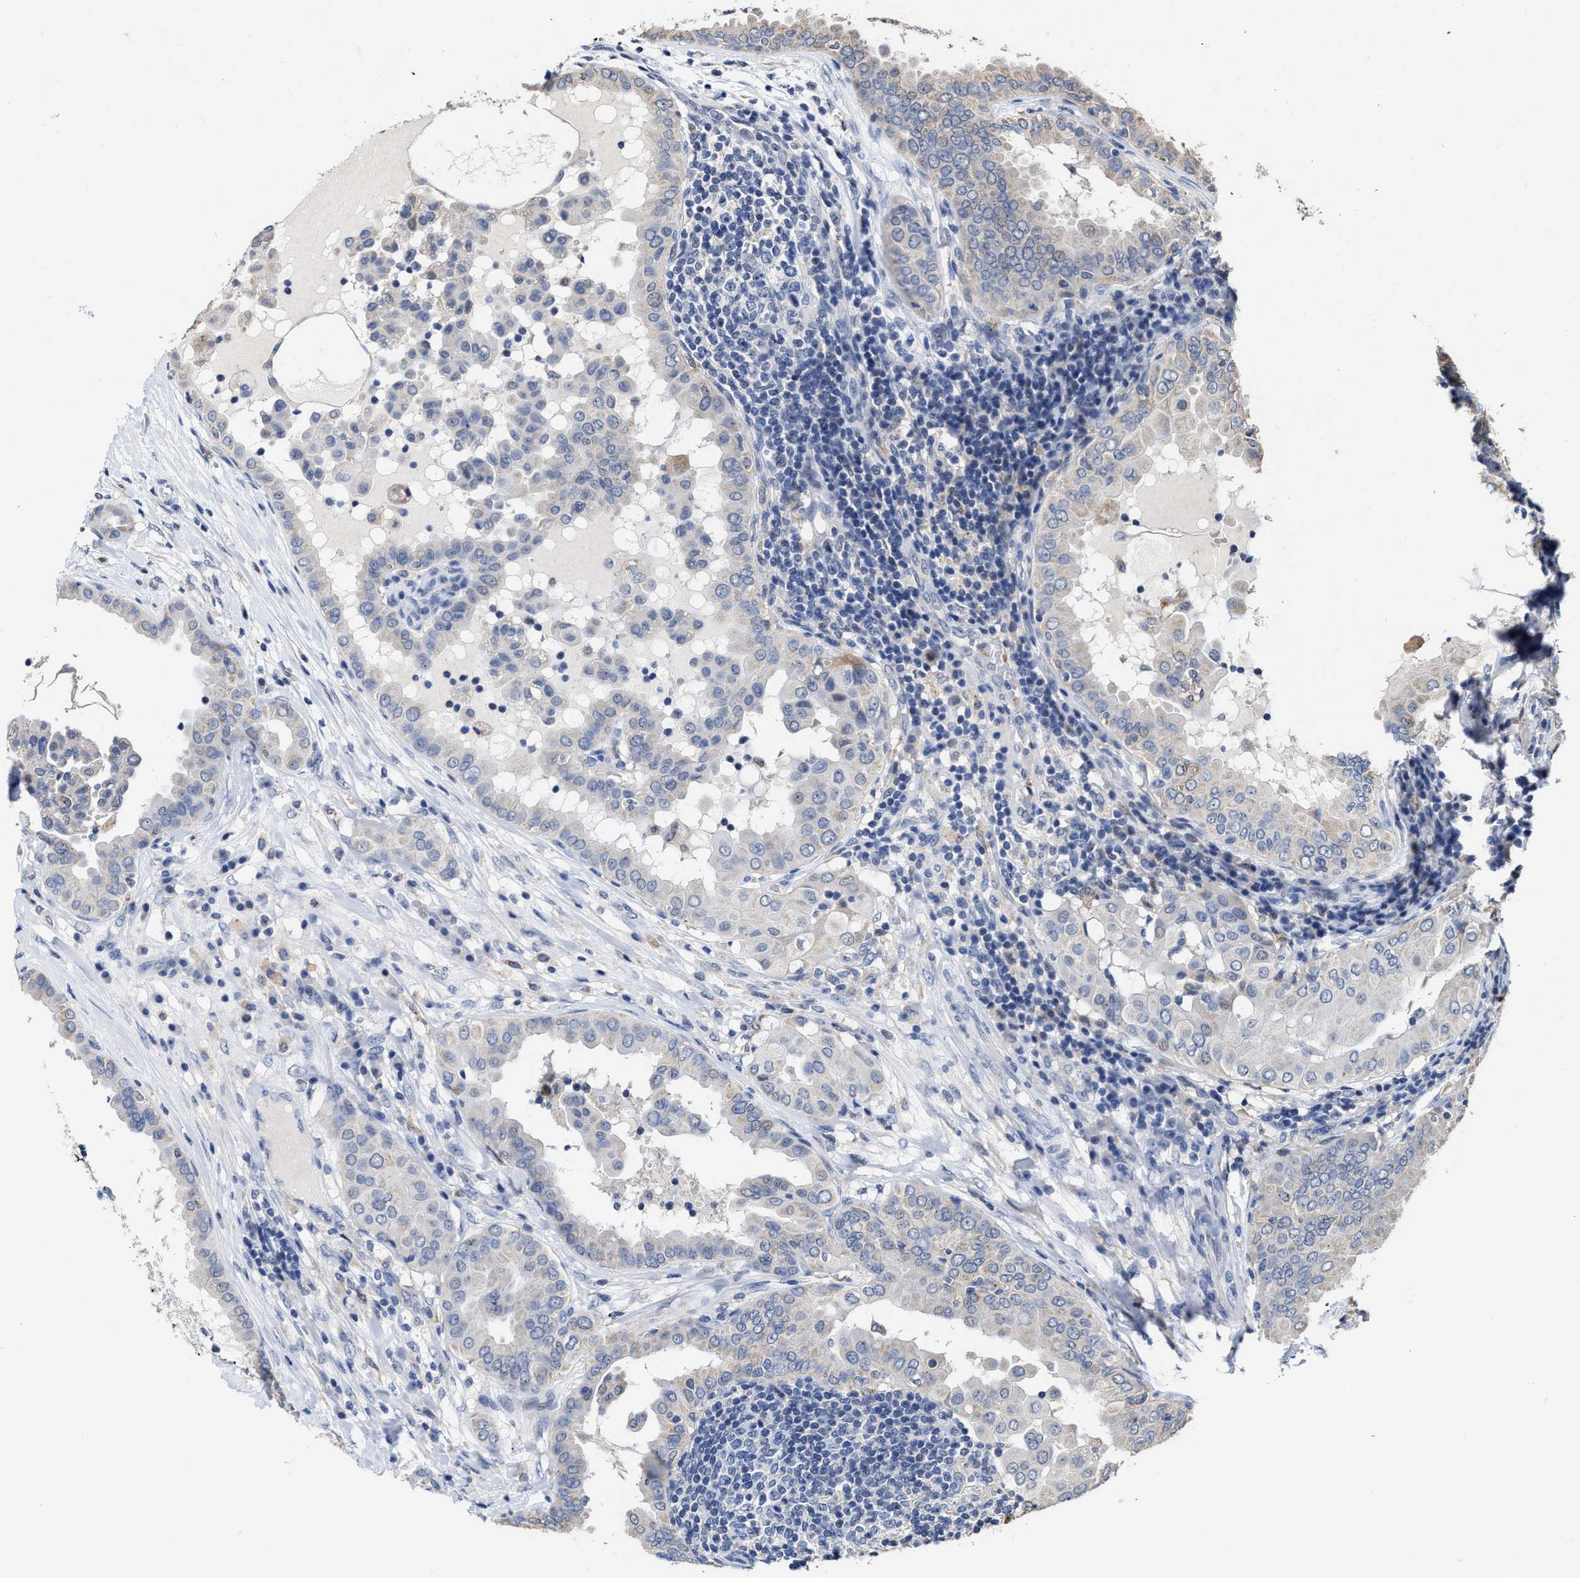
{"staining": {"intensity": "weak", "quantity": "<25%", "location": "cytoplasmic/membranous"}, "tissue": "thyroid cancer", "cell_type": "Tumor cells", "image_type": "cancer", "snomed": [{"axis": "morphology", "description": "Papillary adenocarcinoma, NOS"}, {"axis": "topography", "description": "Thyroid gland"}], "caption": "Immunohistochemistry image of human thyroid cancer (papillary adenocarcinoma) stained for a protein (brown), which exhibits no staining in tumor cells.", "gene": "ZFAT", "patient": {"sex": "male", "age": 33}}